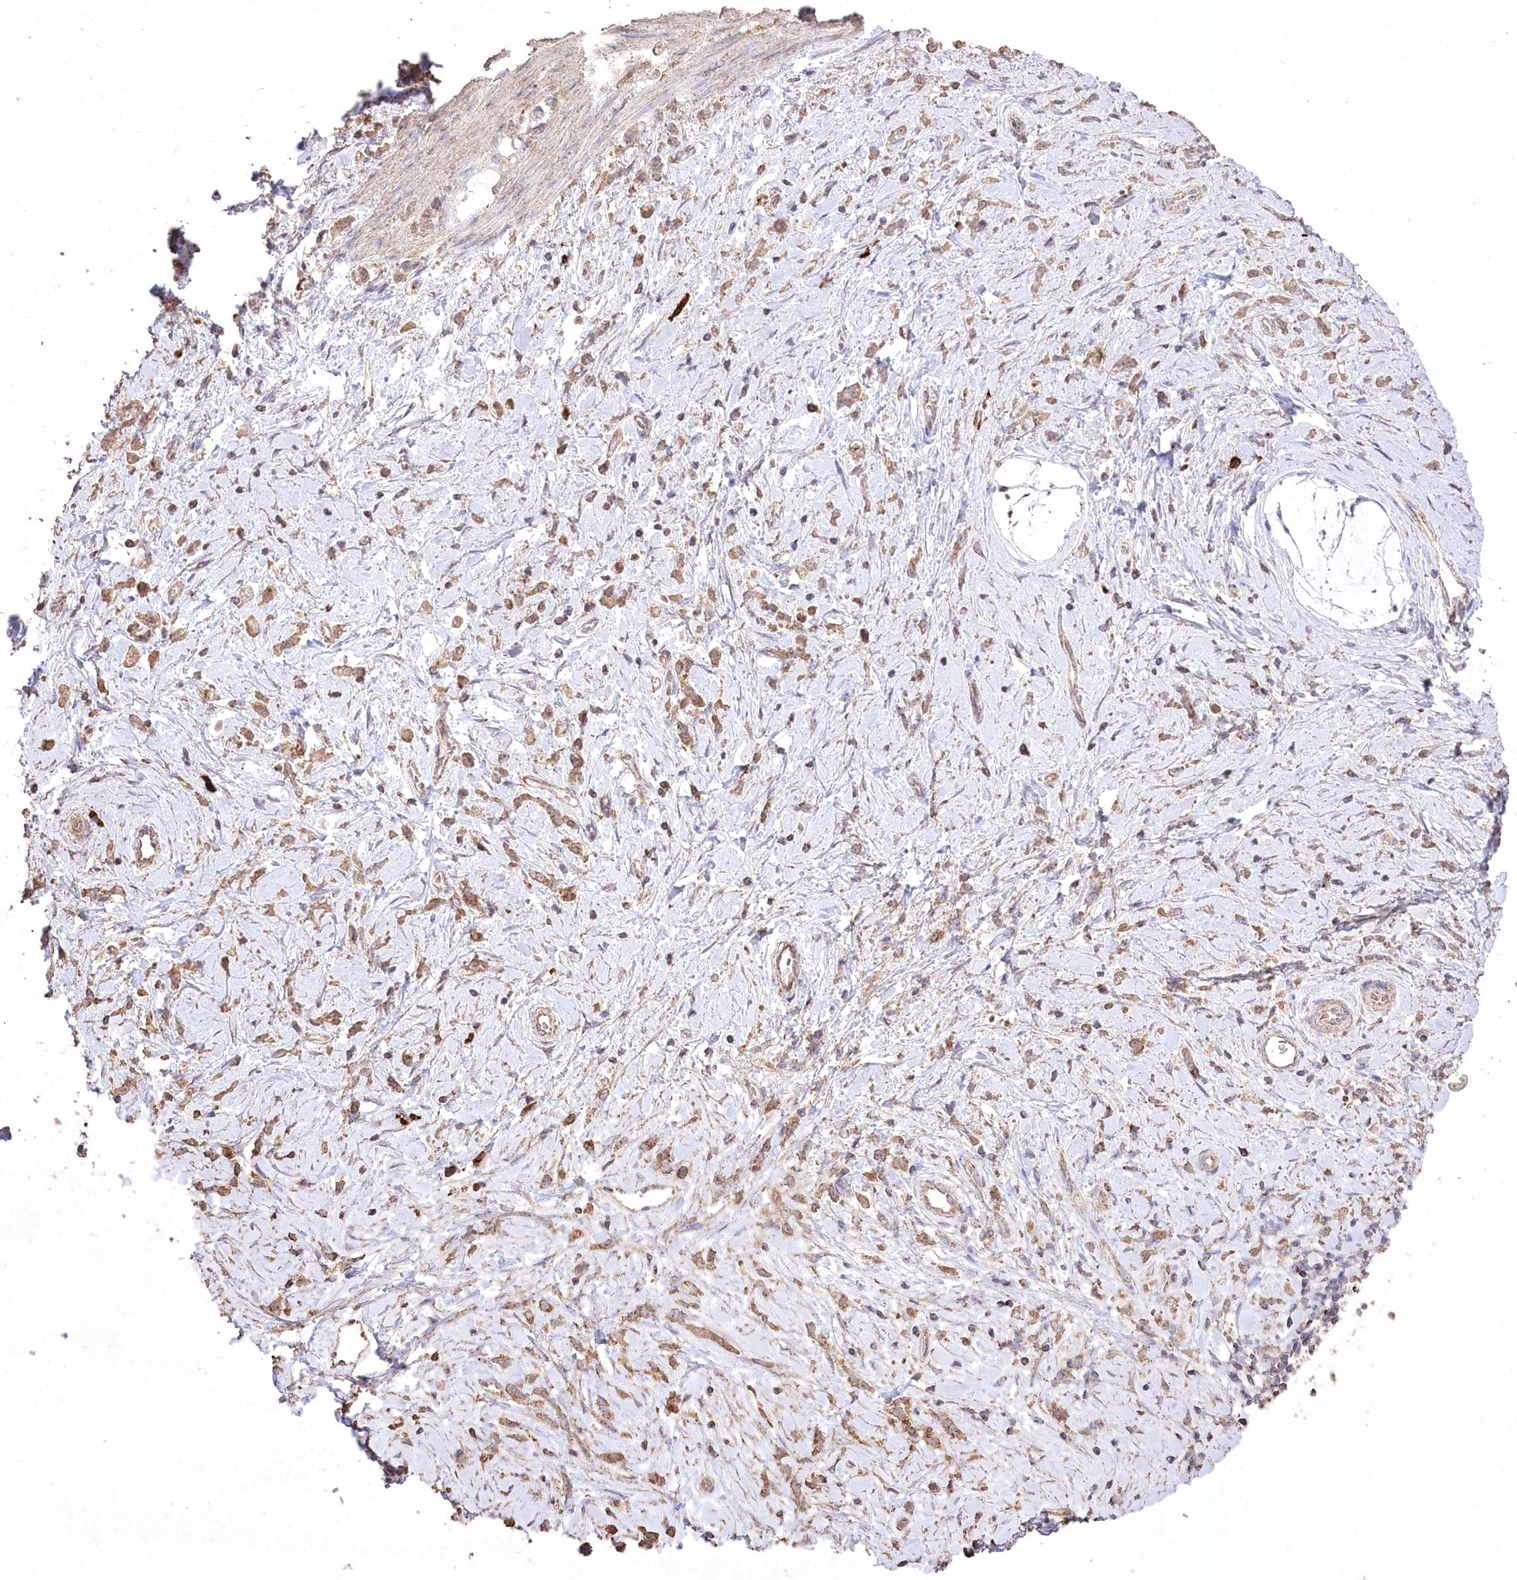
{"staining": {"intensity": "moderate", "quantity": ">75%", "location": "cytoplasmic/membranous"}, "tissue": "stomach cancer", "cell_type": "Tumor cells", "image_type": "cancer", "snomed": [{"axis": "morphology", "description": "Adenocarcinoma, NOS"}, {"axis": "topography", "description": "Stomach"}], "caption": "Stomach cancer stained for a protein (brown) exhibits moderate cytoplasmic/membranous positive positivity in approximately >75% of tumor cells.", "gene": "IREB2", "patient": {"sex": "female", "age": 60}}